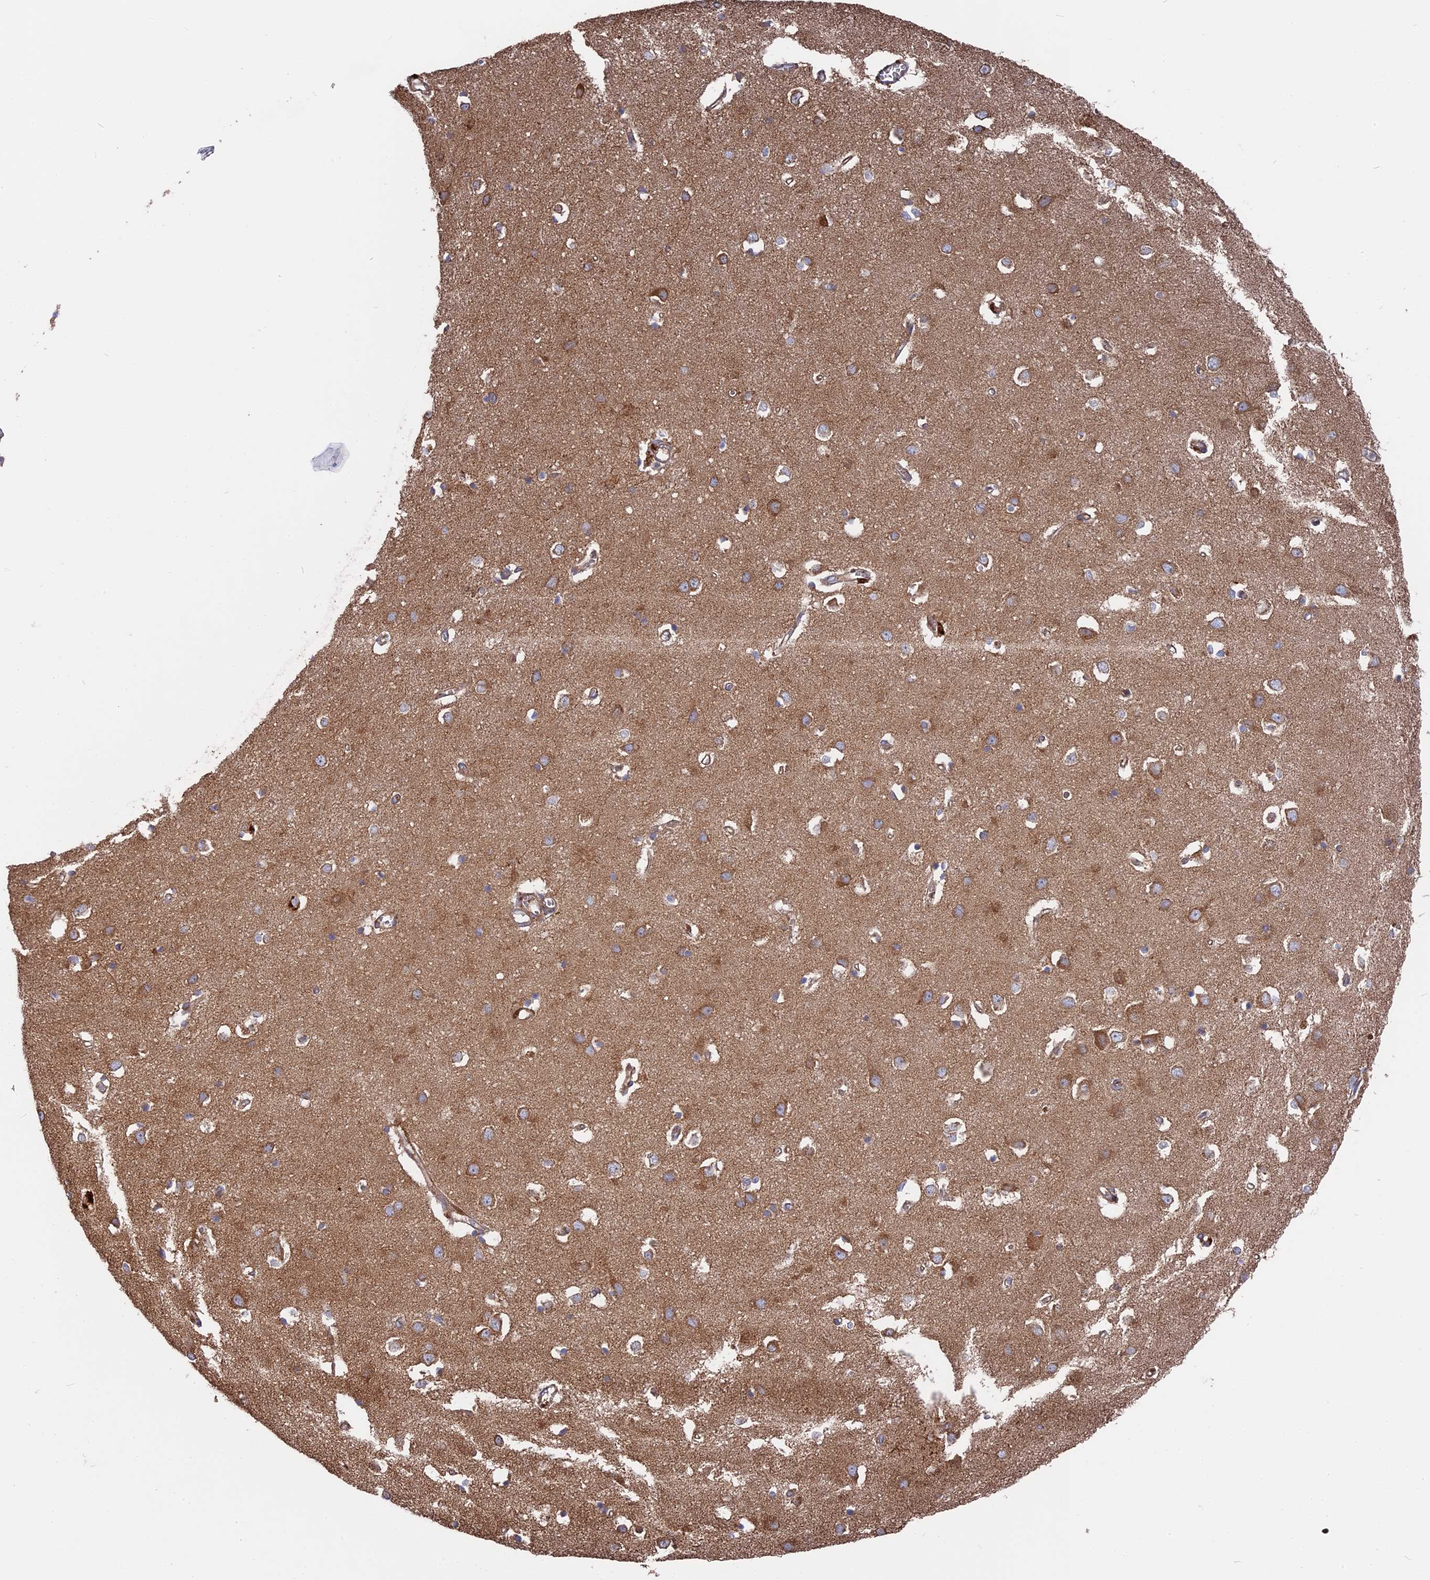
{"staining": {"intensity": "moderate", "quantity": ">75%", "location": "cytoplasmic/membranous"}, "tissue": "cerebral cortex", "cell_type": "Endothelial cells", "image_type": "normal", "snomed": [{"axis": "morphology", "description": "Normal tissue, NOS"}, {"axis": "topography", "description": "Cerebral cortex"}], "caption": "The image demonstrates a brown stain indicating the presence of a protein in the cytoplasmic/membranous of endothelial cells in cerebral cortex. (IHC, brightfield microscopy, high magnification).", "gene": "TELO2", "patient": {"sex": "female", "age": 64}}